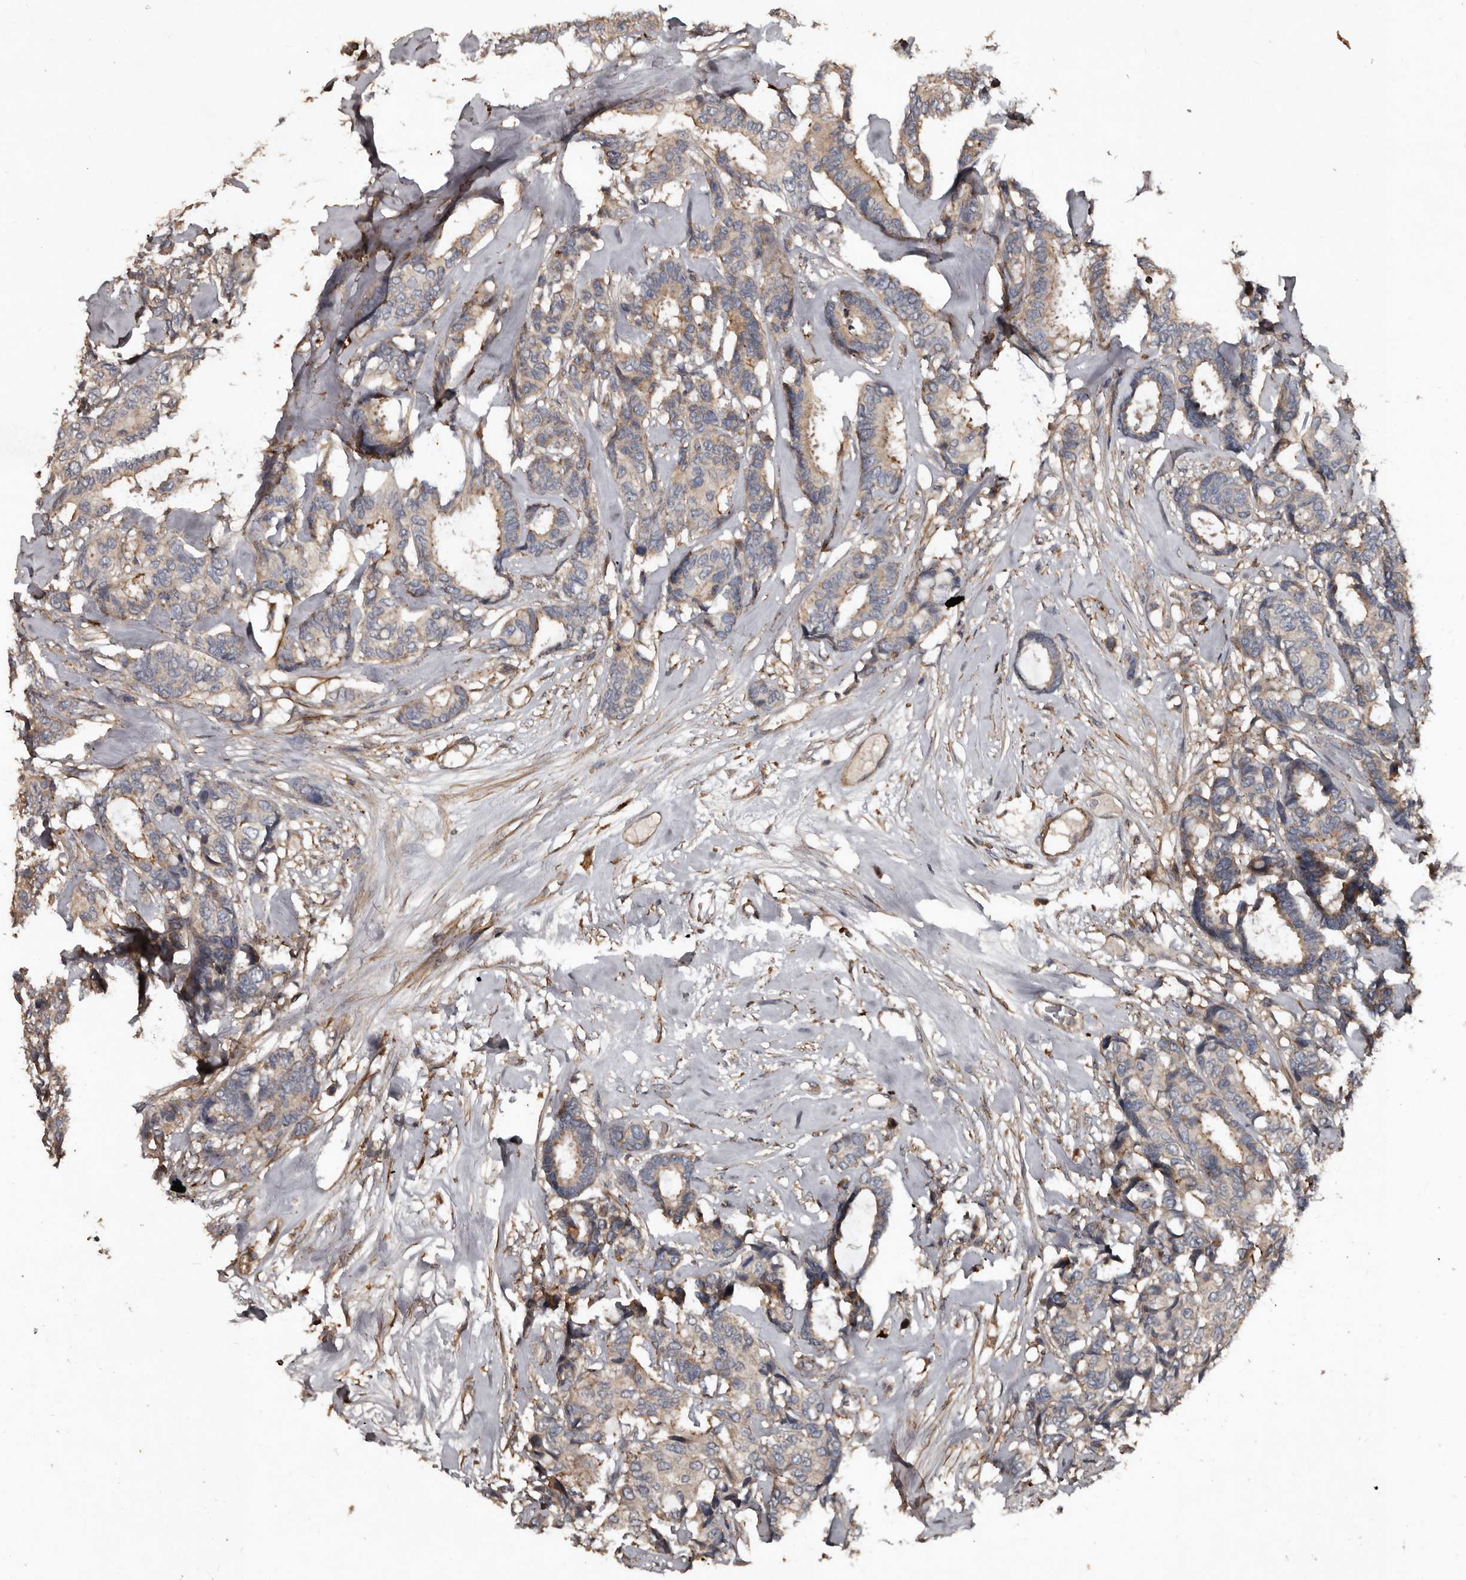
{"staining": {"intensity": "weak", "quantity": ">75%", "location": "cytoplasmic/membranous"}, "tissue": "breast cancer", "cell_type": "Tumor cells", "image_type": "cancer", "snomed": [{"axis": "morphology", "description": "Duct carcinoma"}, {"axis": "topography", "description": "Breast"}], "caption": "Human breast cancer stained with a protein marker reveals weak staining in tumor cells.", "gene": "GREB1", "patient": {"sex": "female", "age": 87}}